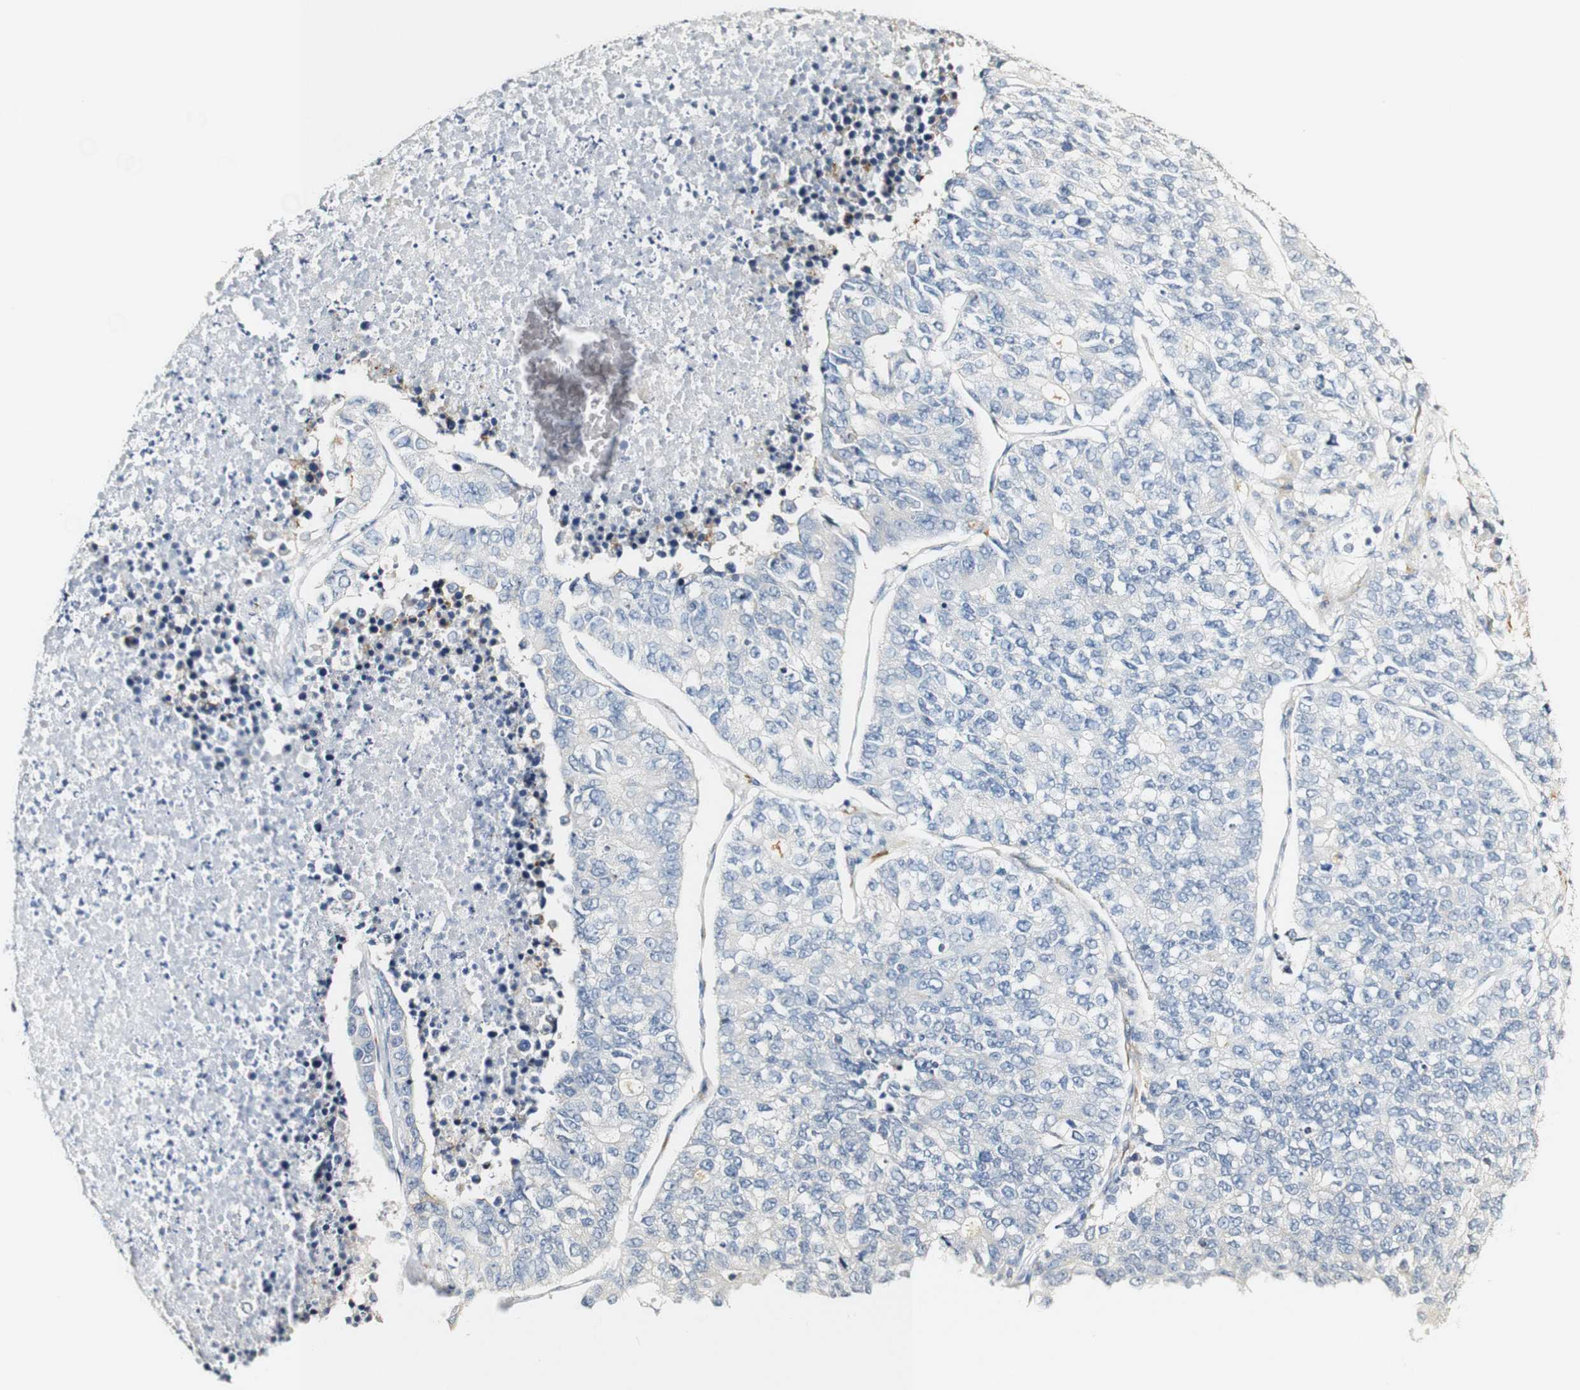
{"staining": {"intensity": "negative", "quantity": "none", "location": "none"}, "tissue": "lung cancer", "cell_type": "Tumor cells", "image_type": "cancer", "snomed": [{"axis": "morphology", "description": "Adenocarcinoma, NOS"}, {"axis": "topography", "description": "Lung"}], "caption": "Immunohistochemistry micrograph of neoplastic tissue: adenocarcinoma (lung) stained with DAB (3,3'-diaminobenzidine) exhibits no significant protein positivity in tumor cells. Brightfield microscopy of immunohistochemistry stained with DAB (brown) and hematoxylin (blue), captured at high magnification.", "gene": "FMO3", "patient": {"sex": "male", "age": 49}}